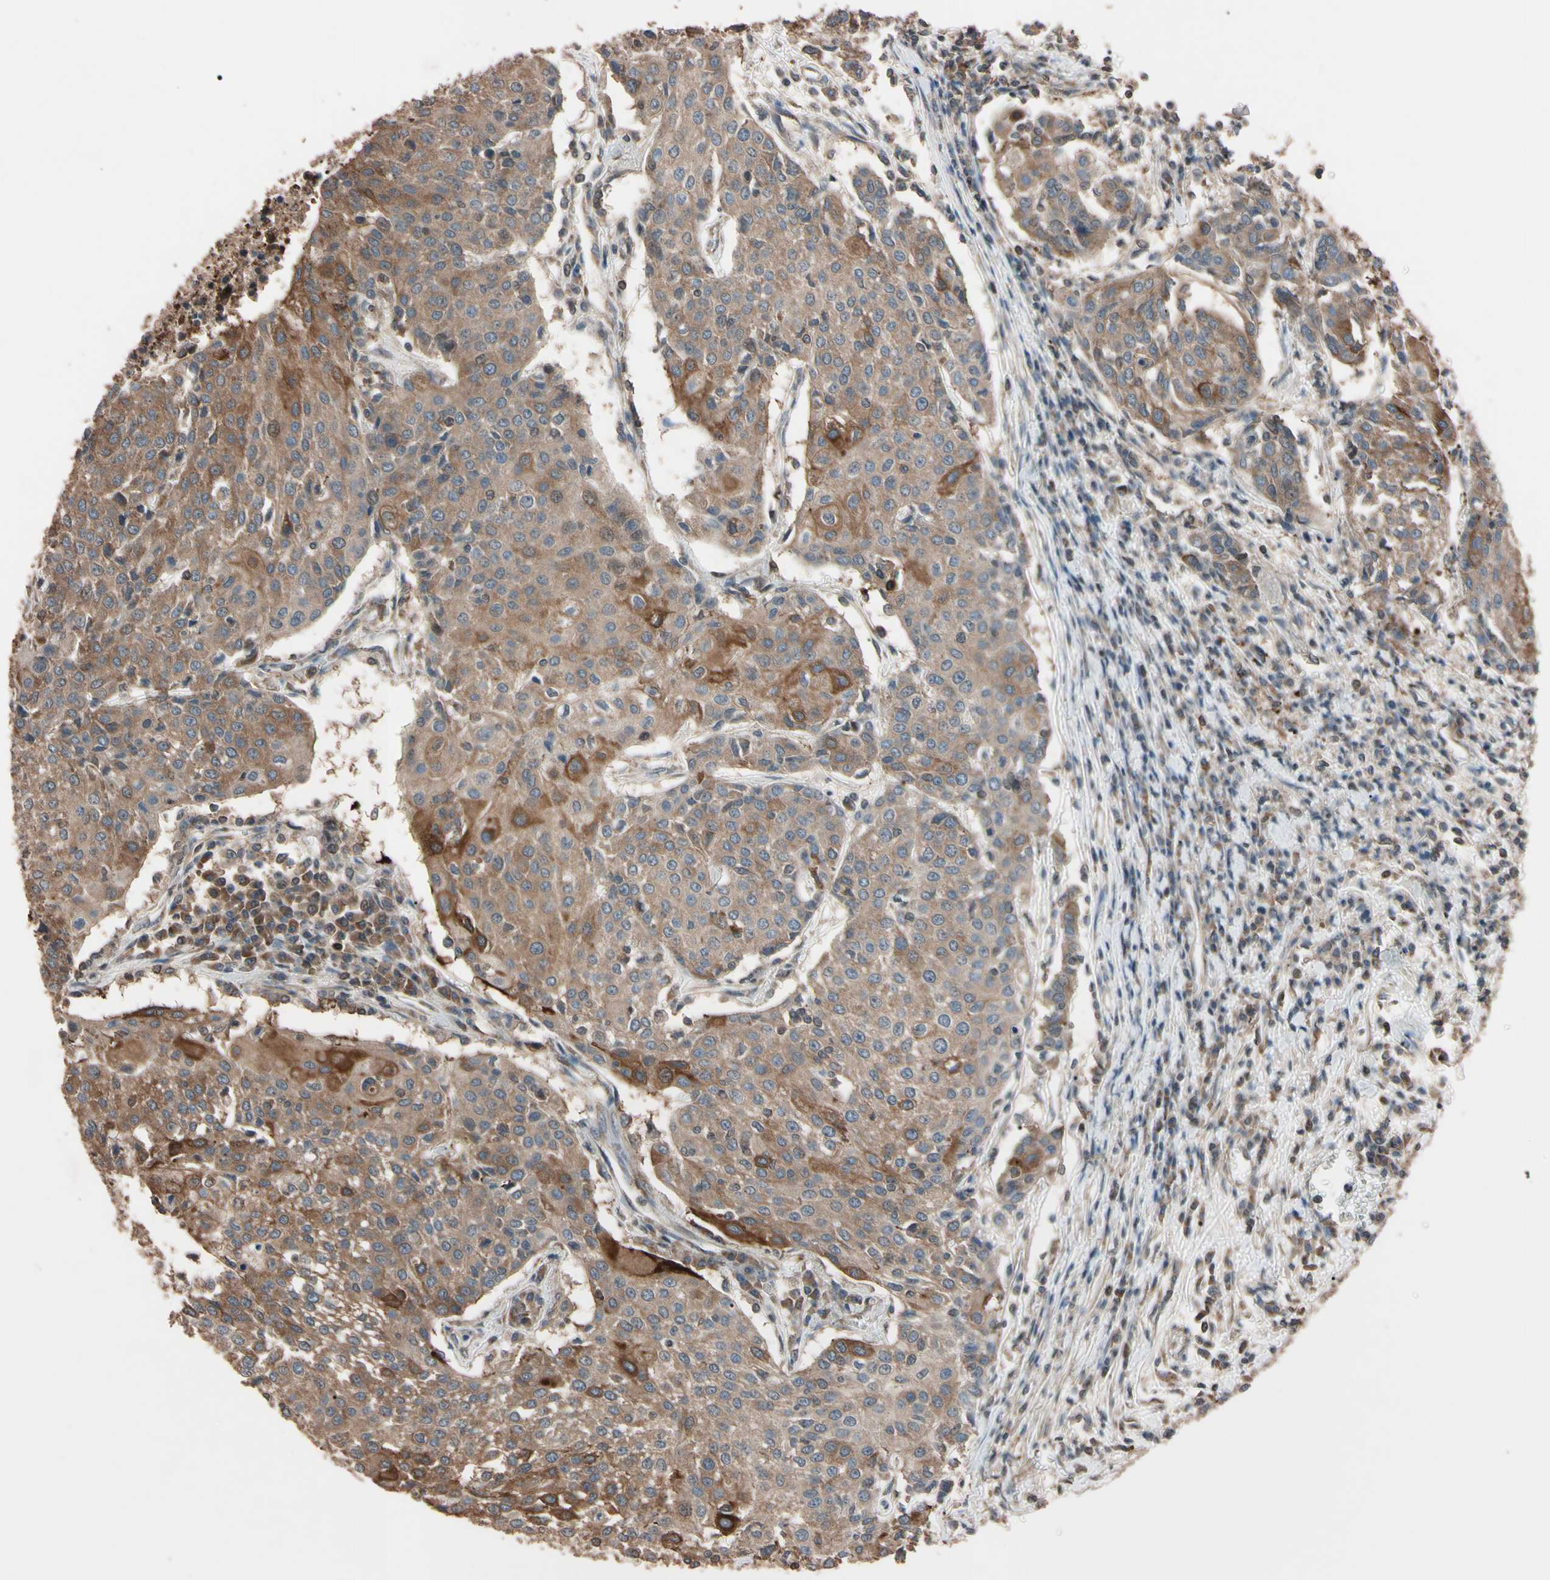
{"staining": {"intensity": "moderate", "quantity": "<25%", "location": "cytoplasmic/membranous"}, "tissue": "urothelial cancer", "cell_type": "Tumor cells", "image_type": "cancer", "snomed": [{"axis": "morphology", "description": "Urothelial carcinoma, High grade"}, {"axis": "topography", "description": "Urinary bladder"}], "caption": "IHC photomicrograph of high-grade urothelial carcinoma stained for a protein (brown), which demonstrates low levels of moderate cytoplasmic/membranous expression in about <25% of tumor cells.", "gene": "TNFRSF1A", "patient": {"sex": "female", "age": 85}}